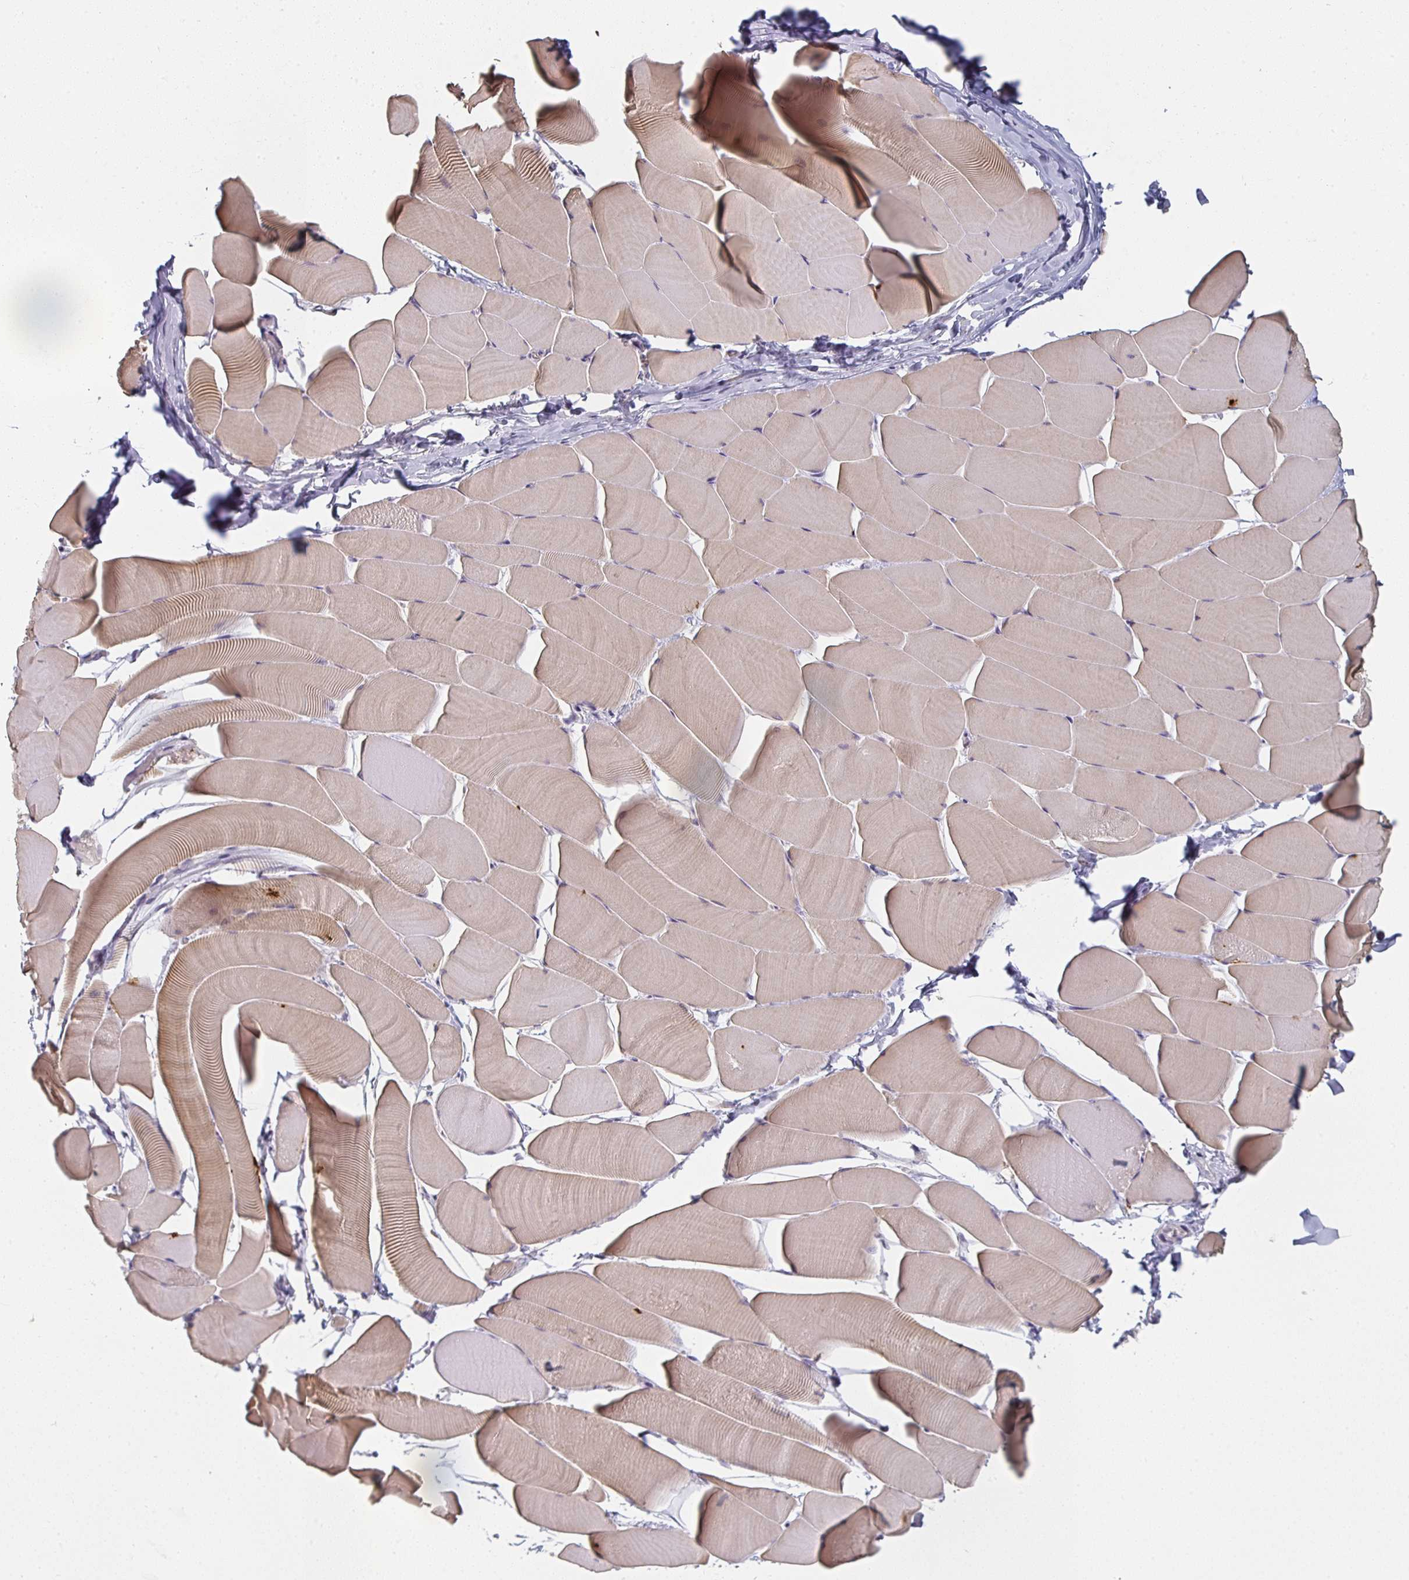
{"staining": {"intensity": "moderate", "quantity": "25%-75%", "location": "cytoplasmic/membranous"}, "tissue": "skeletal muscle", "cell_type": "Myocytes", "image_type": "normal", "snomed": [{"axis": "morphology", "description": "Normal tissue, NOS"}, {"axis": "topography", "description": "Skeletal muscle"}], "caption": "Protein staining shows moderate cytoplasmic/membranous expression in about 25%-75% of myocytes in benign skeletal muscle.", "gene": "CTHRC1", "patient": {"sex": "male", "age": 25}}